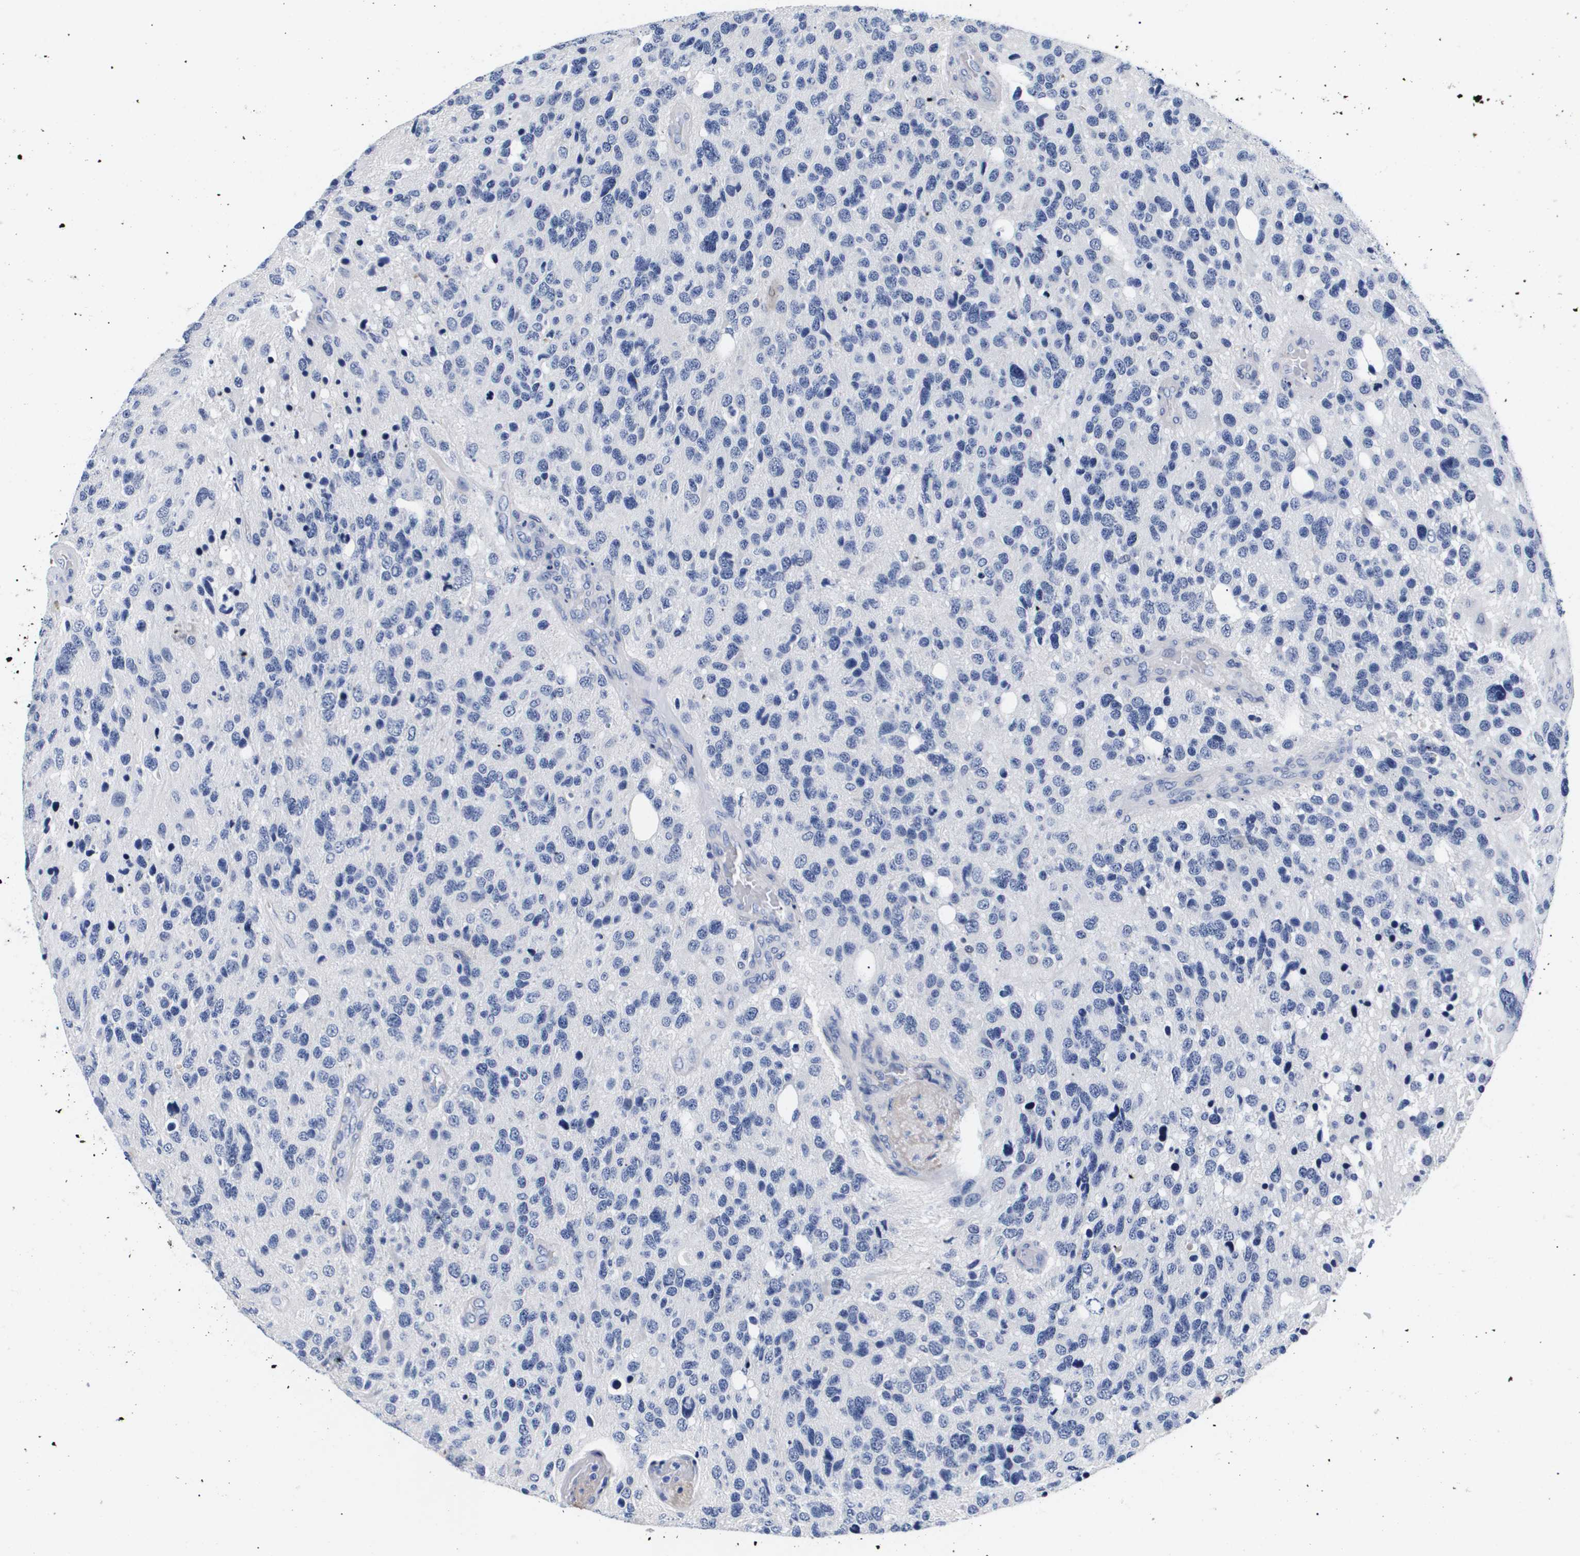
{"staining": {"intensity": "negative", "quantity": "none", "location": "none"}, "tissue": "glioma", "cell_type": "Tumor cells", "image_type": "cancer", "snomed": [{"axis": "morphology", "description": "Glioma, malignant, High grade"}, {"axis": "topography", "description": "Brain"}], "caption": "Immunohistochemical staining of human high-grade glioma (malignant) demonstrates no significant staining in tumor cells. The staining was performed using DAB (3,3'-diaminobenzidine) to visualize the protein expression in brown, while the nuclei were stained in blue with hematoxylin (Magnification: 20x).", "gene": "ATP6V0A4", "patient": {"sex": "female", "age": 58}}